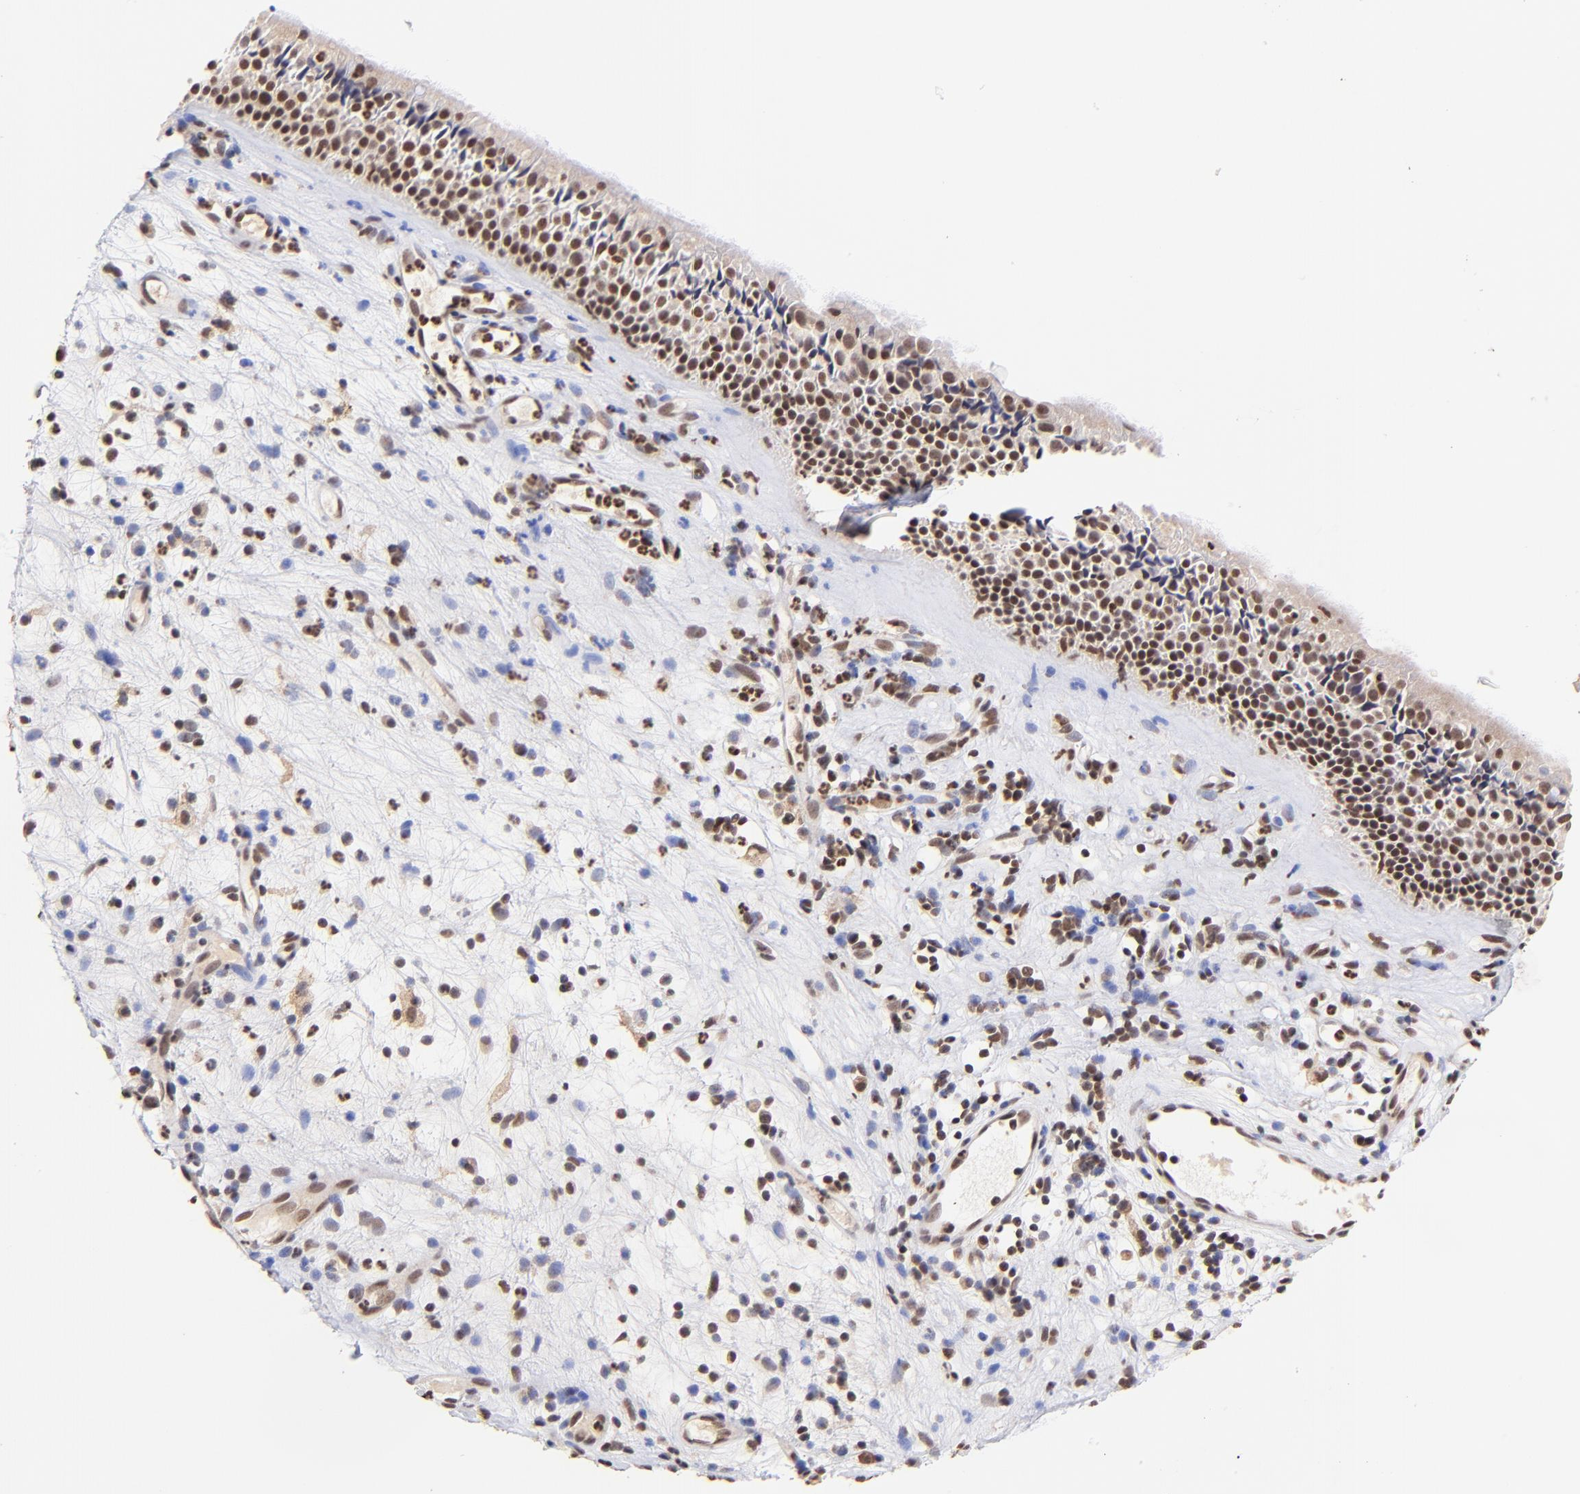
{"staining": {"intensity": "strong", "quantity": ">75%", "location": "nuclear"}, "tissue": "nasopharynx", "cell_type": "Respiratory epithelial cells", "image_type": "normal", "snomed": [{"axis": "morphology", "description": "Normal tissue, NOS"}, {"axis": "topography", "description": "Nasopharynx"}], "caption": "Immunohistochemical staining of unremarkable nasopharynx reveals >75% levels of strong nuclear protein staining in about >75% of respiratory epithelial cells.", "gene": "WDR25", "patient": {"sex": "female", "age": 78}}